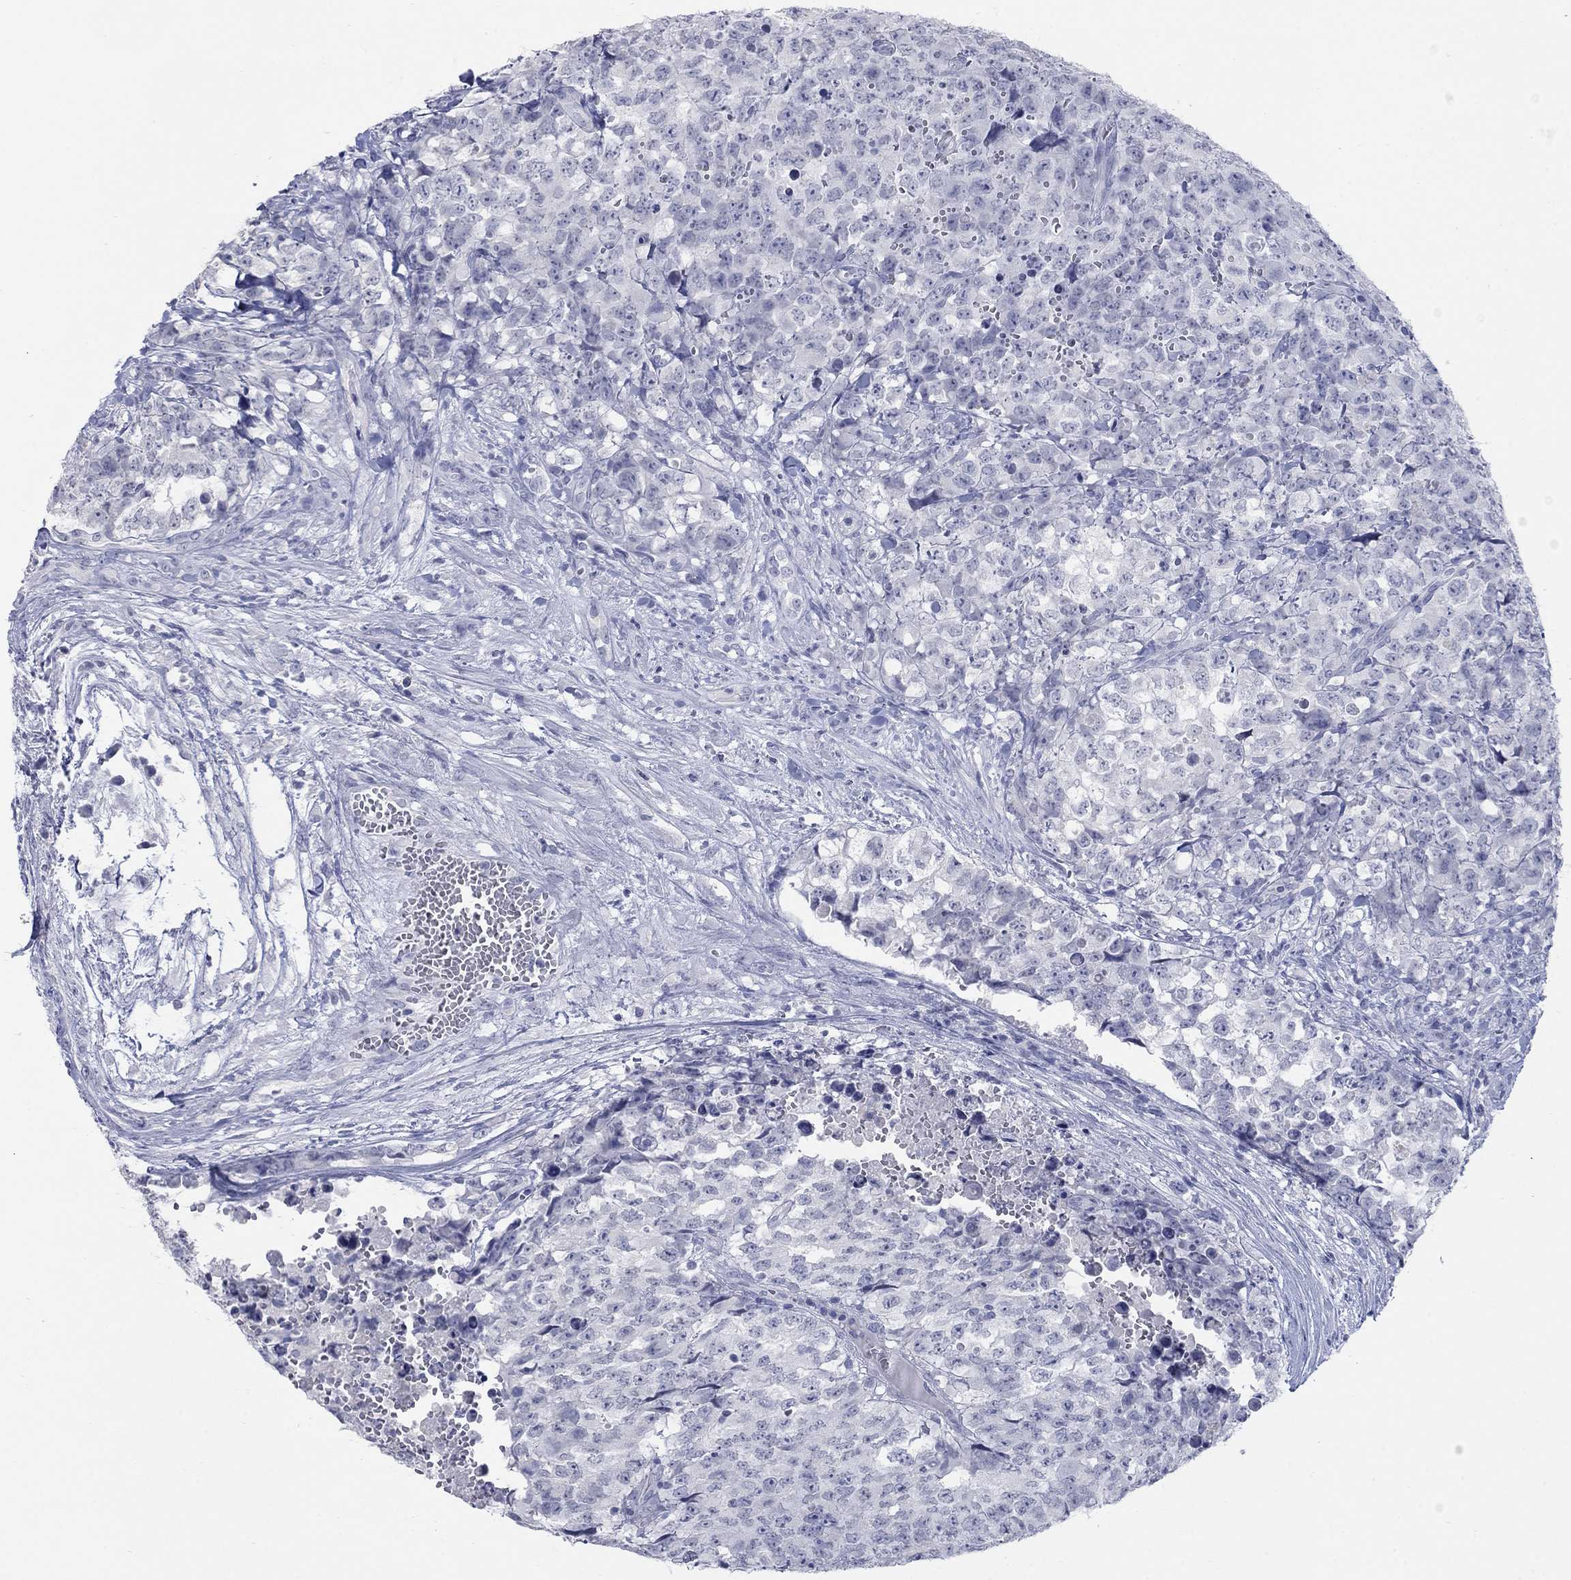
{"staining": {"intensity": "negative", "quantity": "none", "location": "none"}, "tissue": "testis cancer", "cell_type": "Tumor cells", "image_type": "cancer", "snomed": [{"axis": "morphology", "description": "Carcinoma, Embryonal, NOS"}, {"axis": "topography", "description": "Testis"}], "caption": "Immunohistochemistry (IHC) micrograph of human embryonal carcinoma (testis) stained for a protein (brown), which exhibits no expression in tumor cells.", "gene": "ATP6V1G2", "patient": {"sex": "male", "age": 23}}